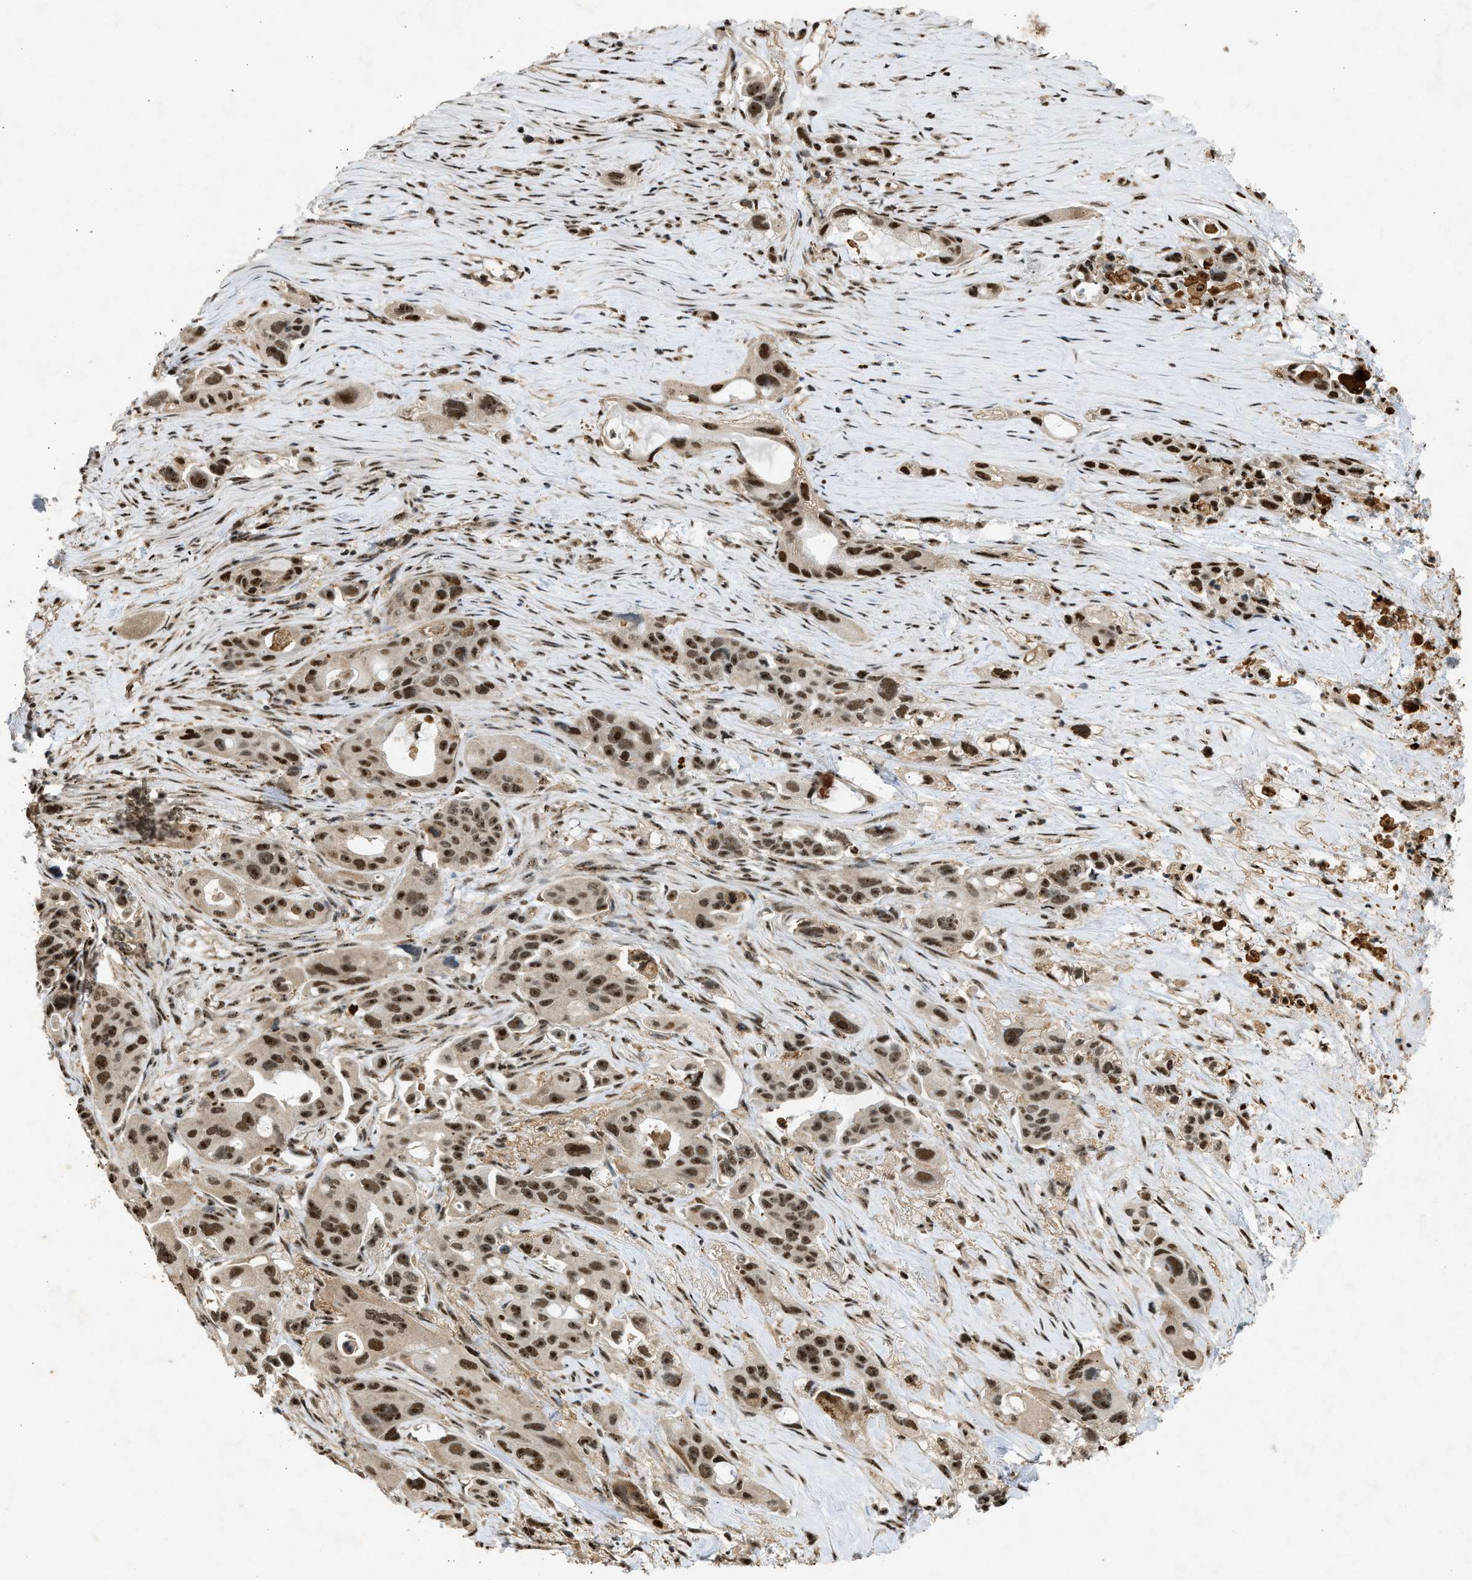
{"staining": {"intensity": "strong", "quantity": ">75%", "location": "nuclear"}, "tissue": "pancreatic cancer", "cell_type": "Tumor cells", "image_type": "cancer", "snomed": [{"axis": "morphology", "description": "Adenocarcinoma, NOS"}, {"axis": "topography", "description": "Pancreas"}], "caption": "Immunohistochemical staining of human pancreatic adenocarcinoma demonstrates strong nuclear protein expression in approximately >75% of tumor cells. The protein of interest is shown in brown color, while the nuclei are stained blue.", "gene": "TFDP2", "patient": {"sex": "male", "age": 53}}